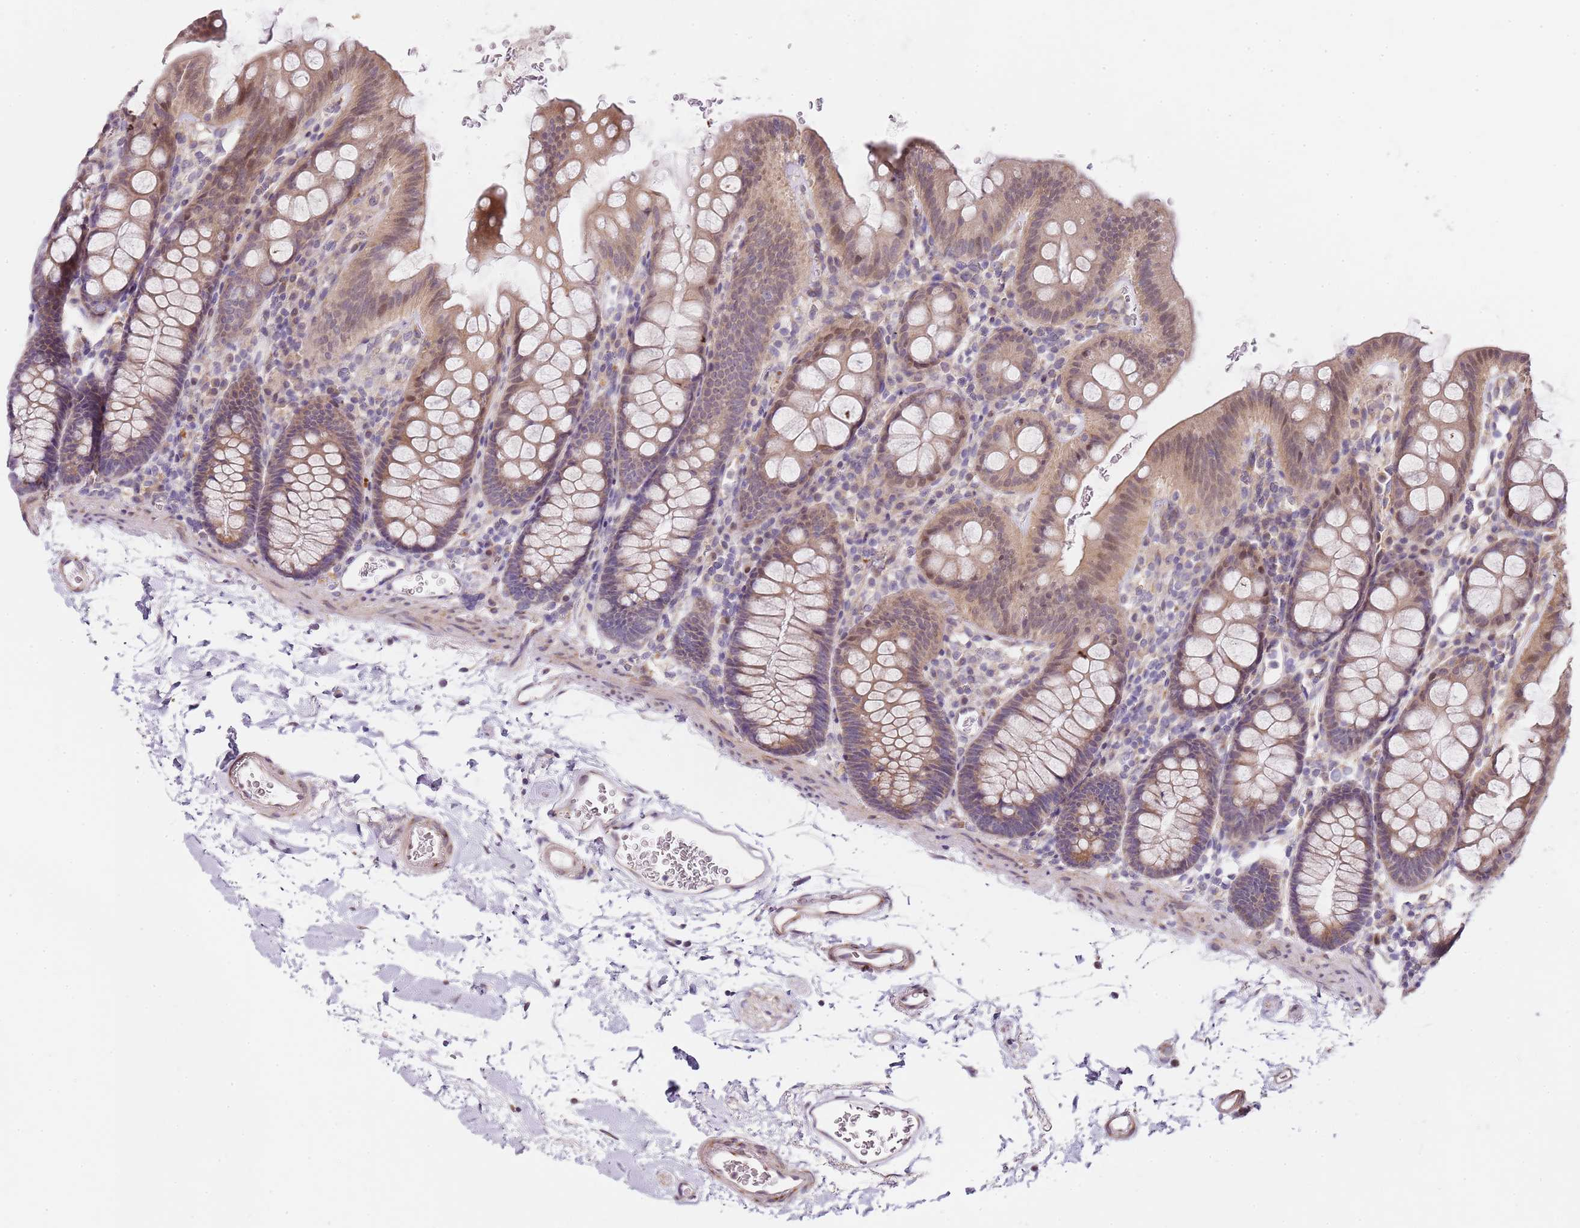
{"staining": {"intensity": "moderate", "quantity": ">75%", "location": "cytoplasmic/membranous,nuclear"}, "tissue": "colon", "cell_type": "Endothelial cells", "image_type": "normal", "snomed": [{"axis": "morphology", "description": "Normal tissue, NOS"}, {"axis": "topography", "description": "Colon"}], "caption": "Approximately >75% of endothelial cells in benign human colon display moderate cytoplasmic/membranous,nuclear protein positivity as visualized by brown immunohistochemical staining.", "gene": "TBC1D9", "patient": {"sex": "male", "age": 75}}